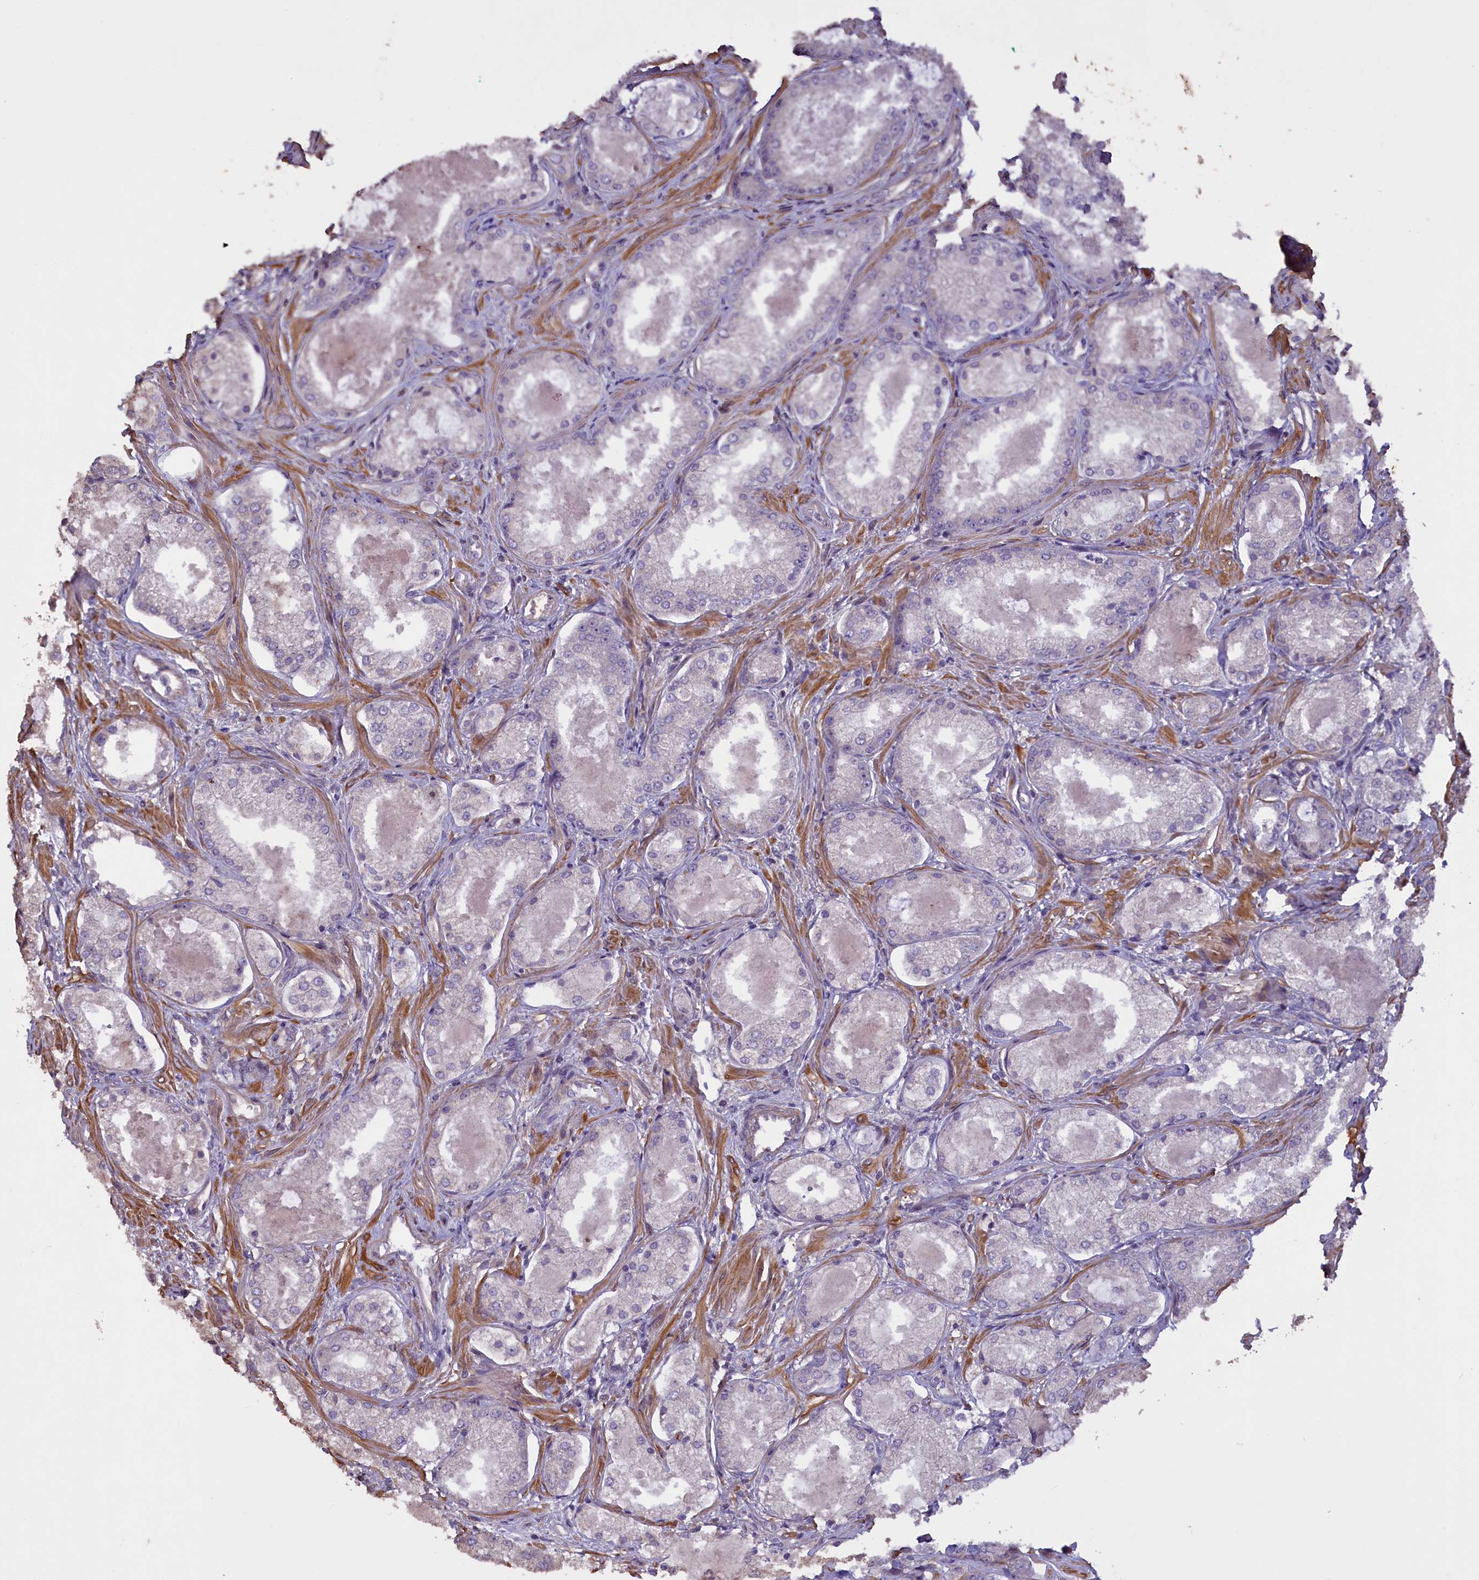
{"staining": {"intensity": "negative", "quantity": "none", "location": "none"}, "tissue": "prostate cancer", "cell_type": "Tumor cells", "image_type": "cancer", "snomed": [{"axis": "morphology", "description": "Adenocarcinoma, Low grade"}, {"axis": "topography", "description": "Prostate"}], "caption": "High power microscopy photomicrograph of an immunohistochemistry photomicrograph of prostate adenocarcinoma (low-grade), revealing no significant staining in tumor cells.", "gene": "MAN2C1", "patient": {"sex": "male", "age": 68}}